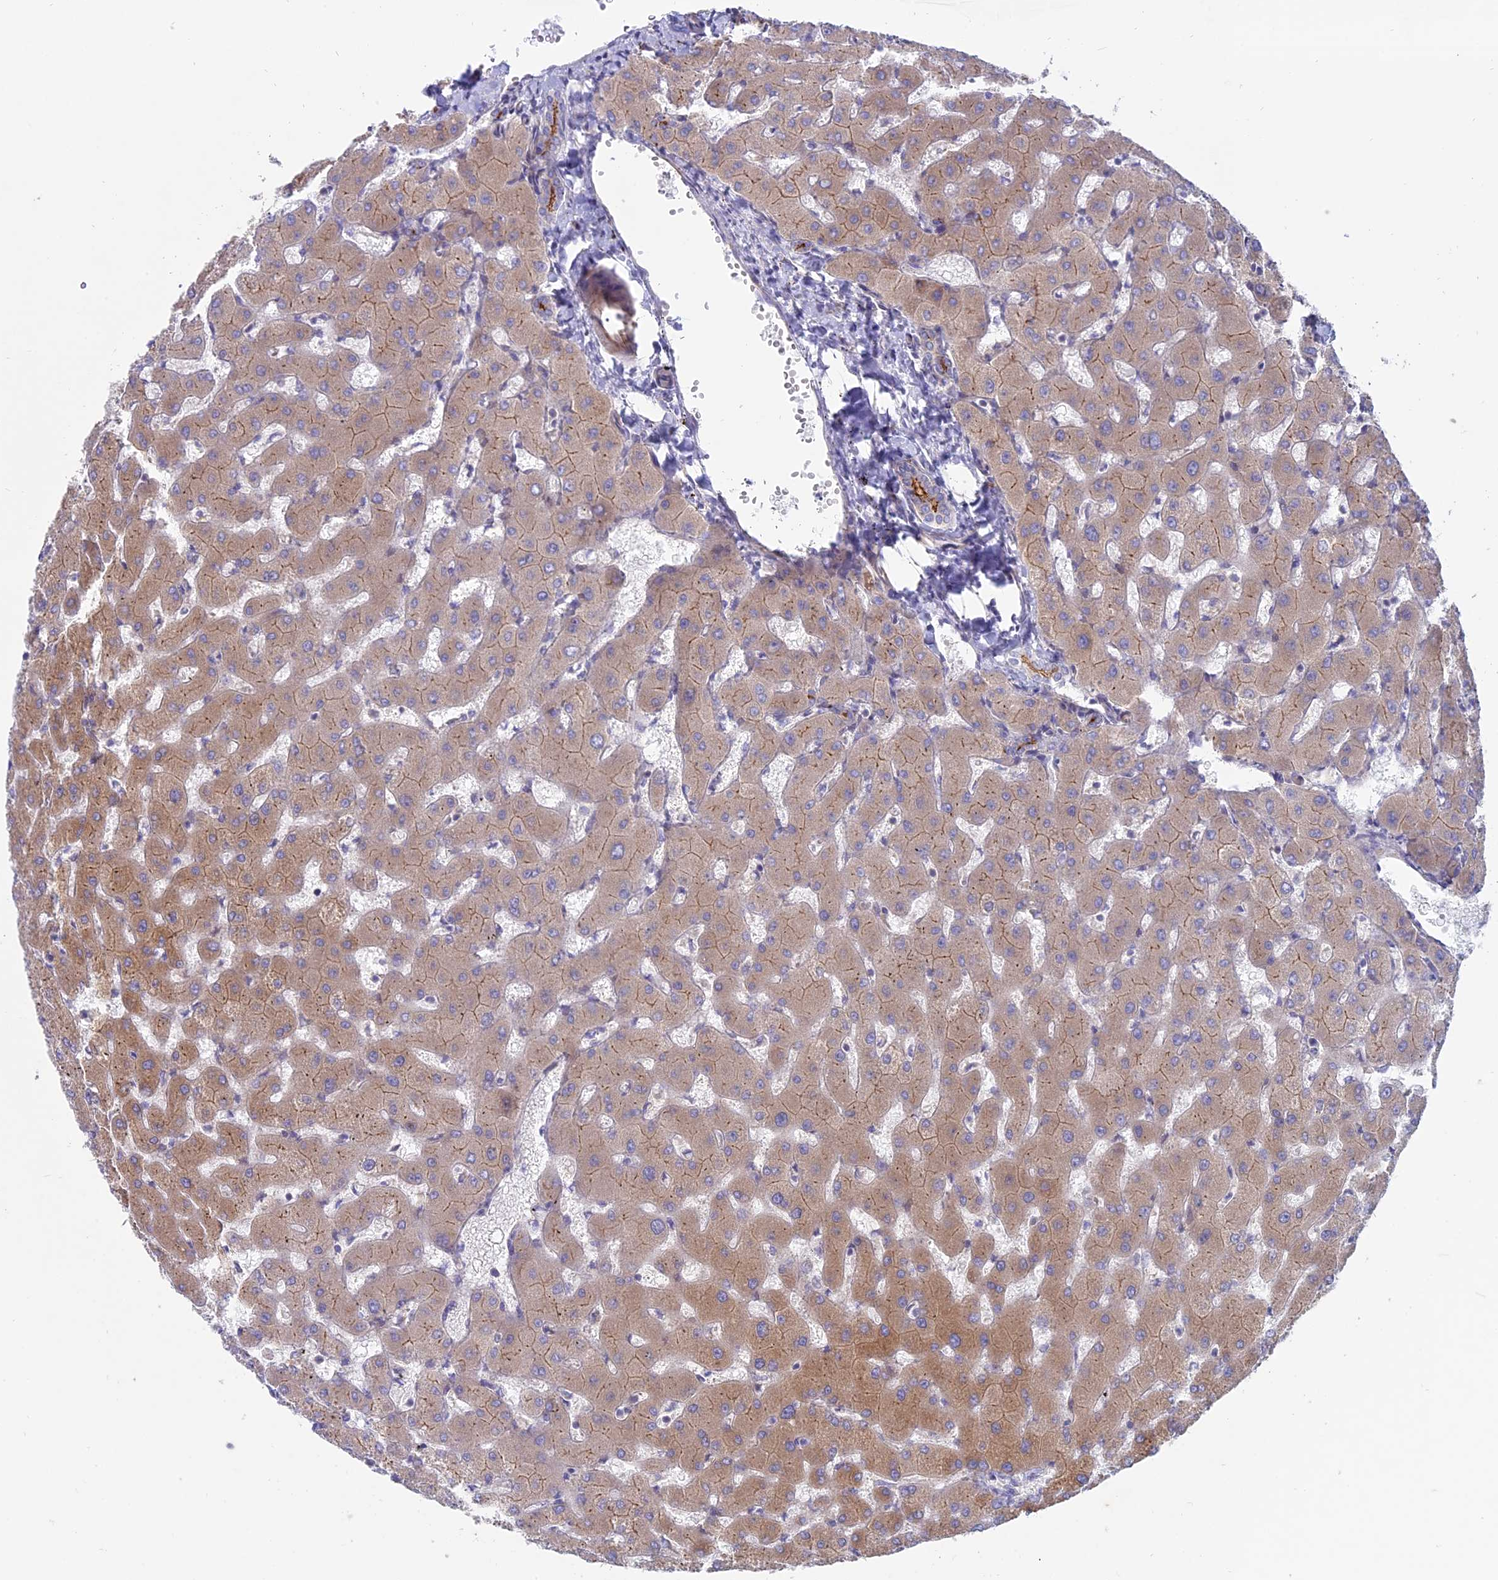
{"staining": {"intensity": "moderate", "quantity": "25%-75%", "location": "cytoplasmic/membranous"}, "tissue": "liver", "cell_type": "Cholangiocytes", "image_type": "normal", "snomed": [{"axis": "morphology", "description": "Normal tissue, NOS"}, {"axis": "topography", "description": "Liver"}], "caption": "Immunohistochemical staining of benign liver reveals 25%-75% levels of moderate cytoplasmic/membranous protein positivity in about 25%-75% of cholangiocytes. (DAB IHC with brightfield microscopy, high magnification).", "gene": "MYO5B", "patient": {"sex": "female", "age": 63}}